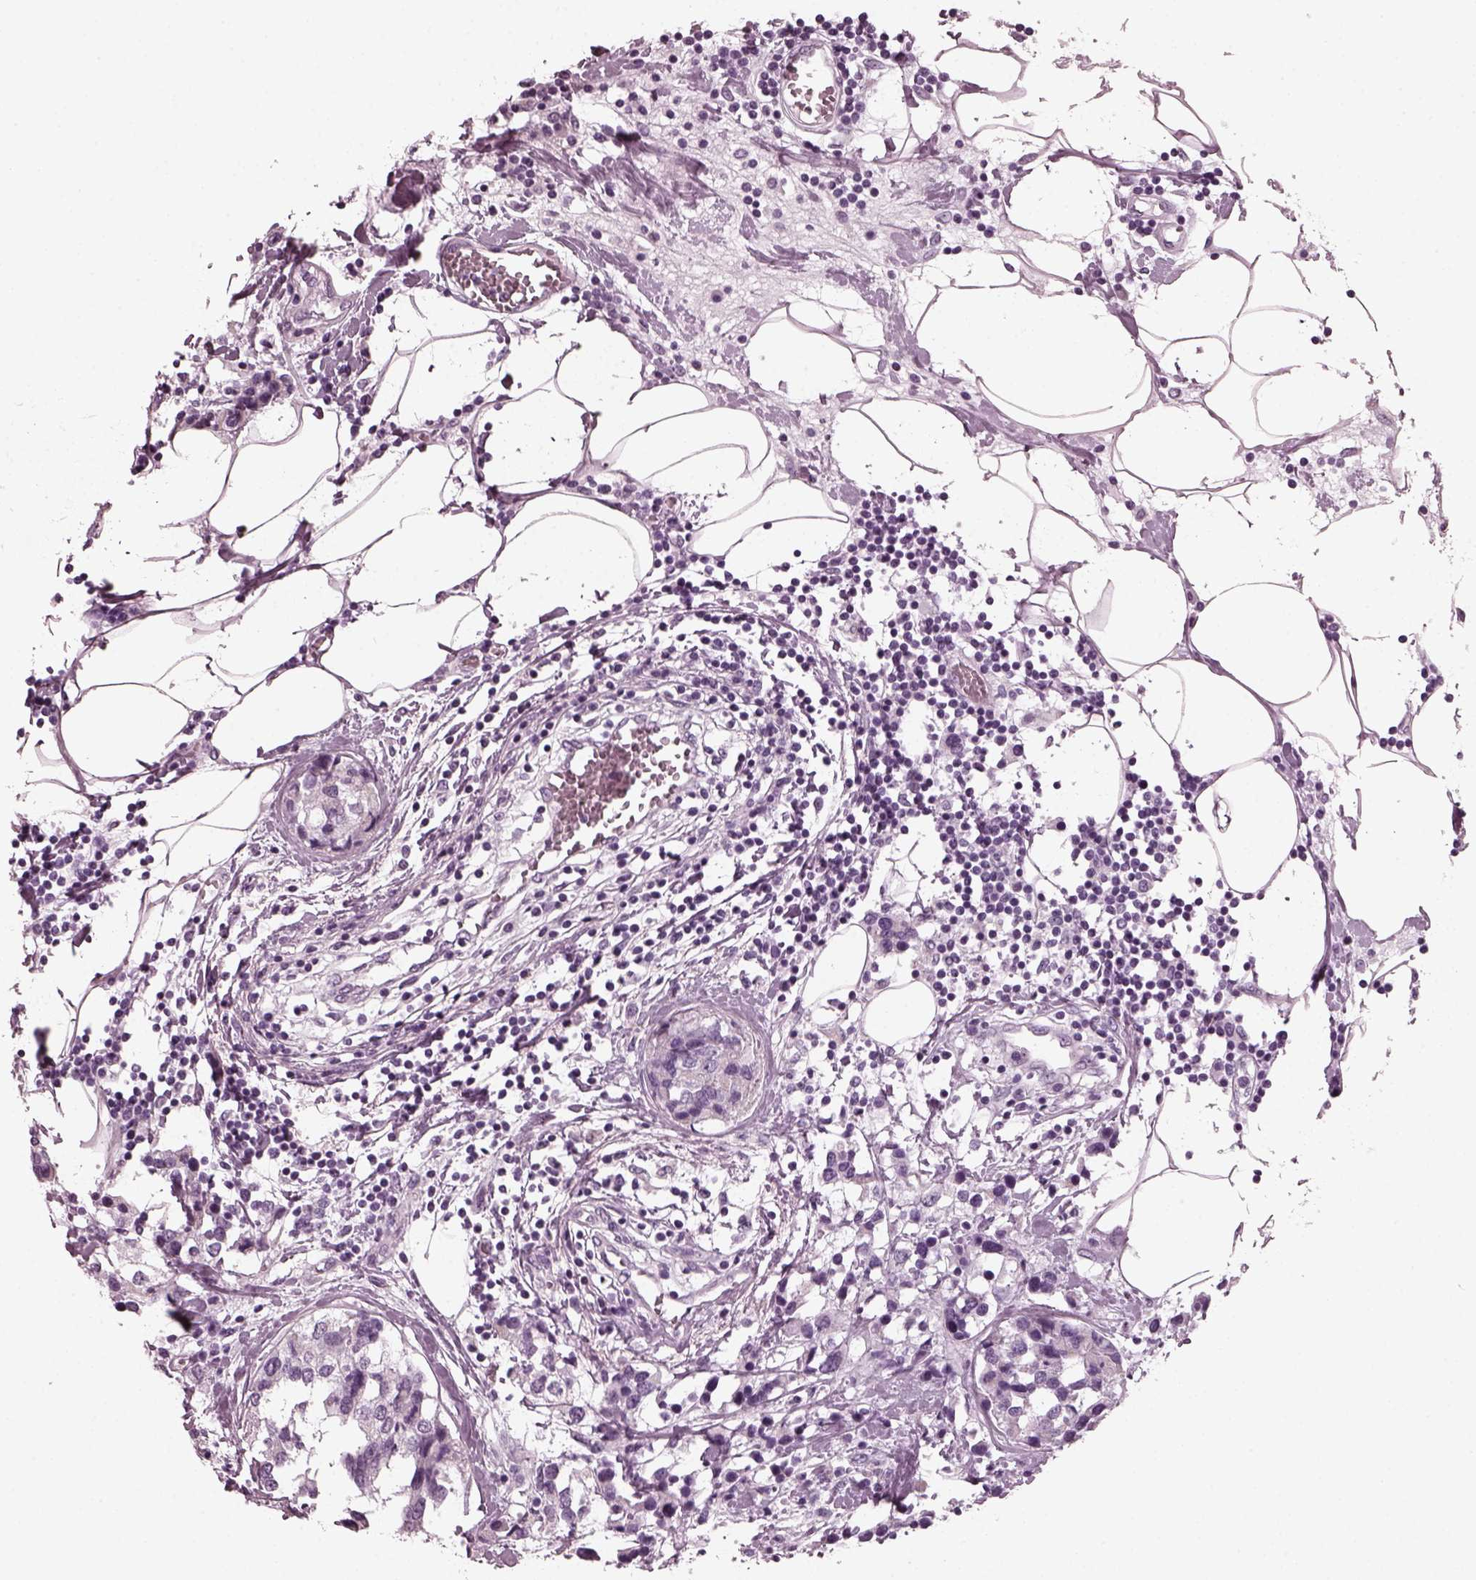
{"staining": {"intensity": "negative", "quantity": "none", "location": "none"}, "tissue": "breast cancer", "cell_type": "Tumor cells", "image_type": "cancer", "snomed": [{"axis": "morphology", "description": "Lobular carcinoma"}, {"axis": "topography", "description": "Breast"}], "caption": "High power microscopy micrograph of an immunohistochemistry photomicrograph of breast cancer (lobular carcinoma), revealing no significant staining in tumor cells.", "gene": "RCVRN", "patient": {"sex": "female", "age": 59}}